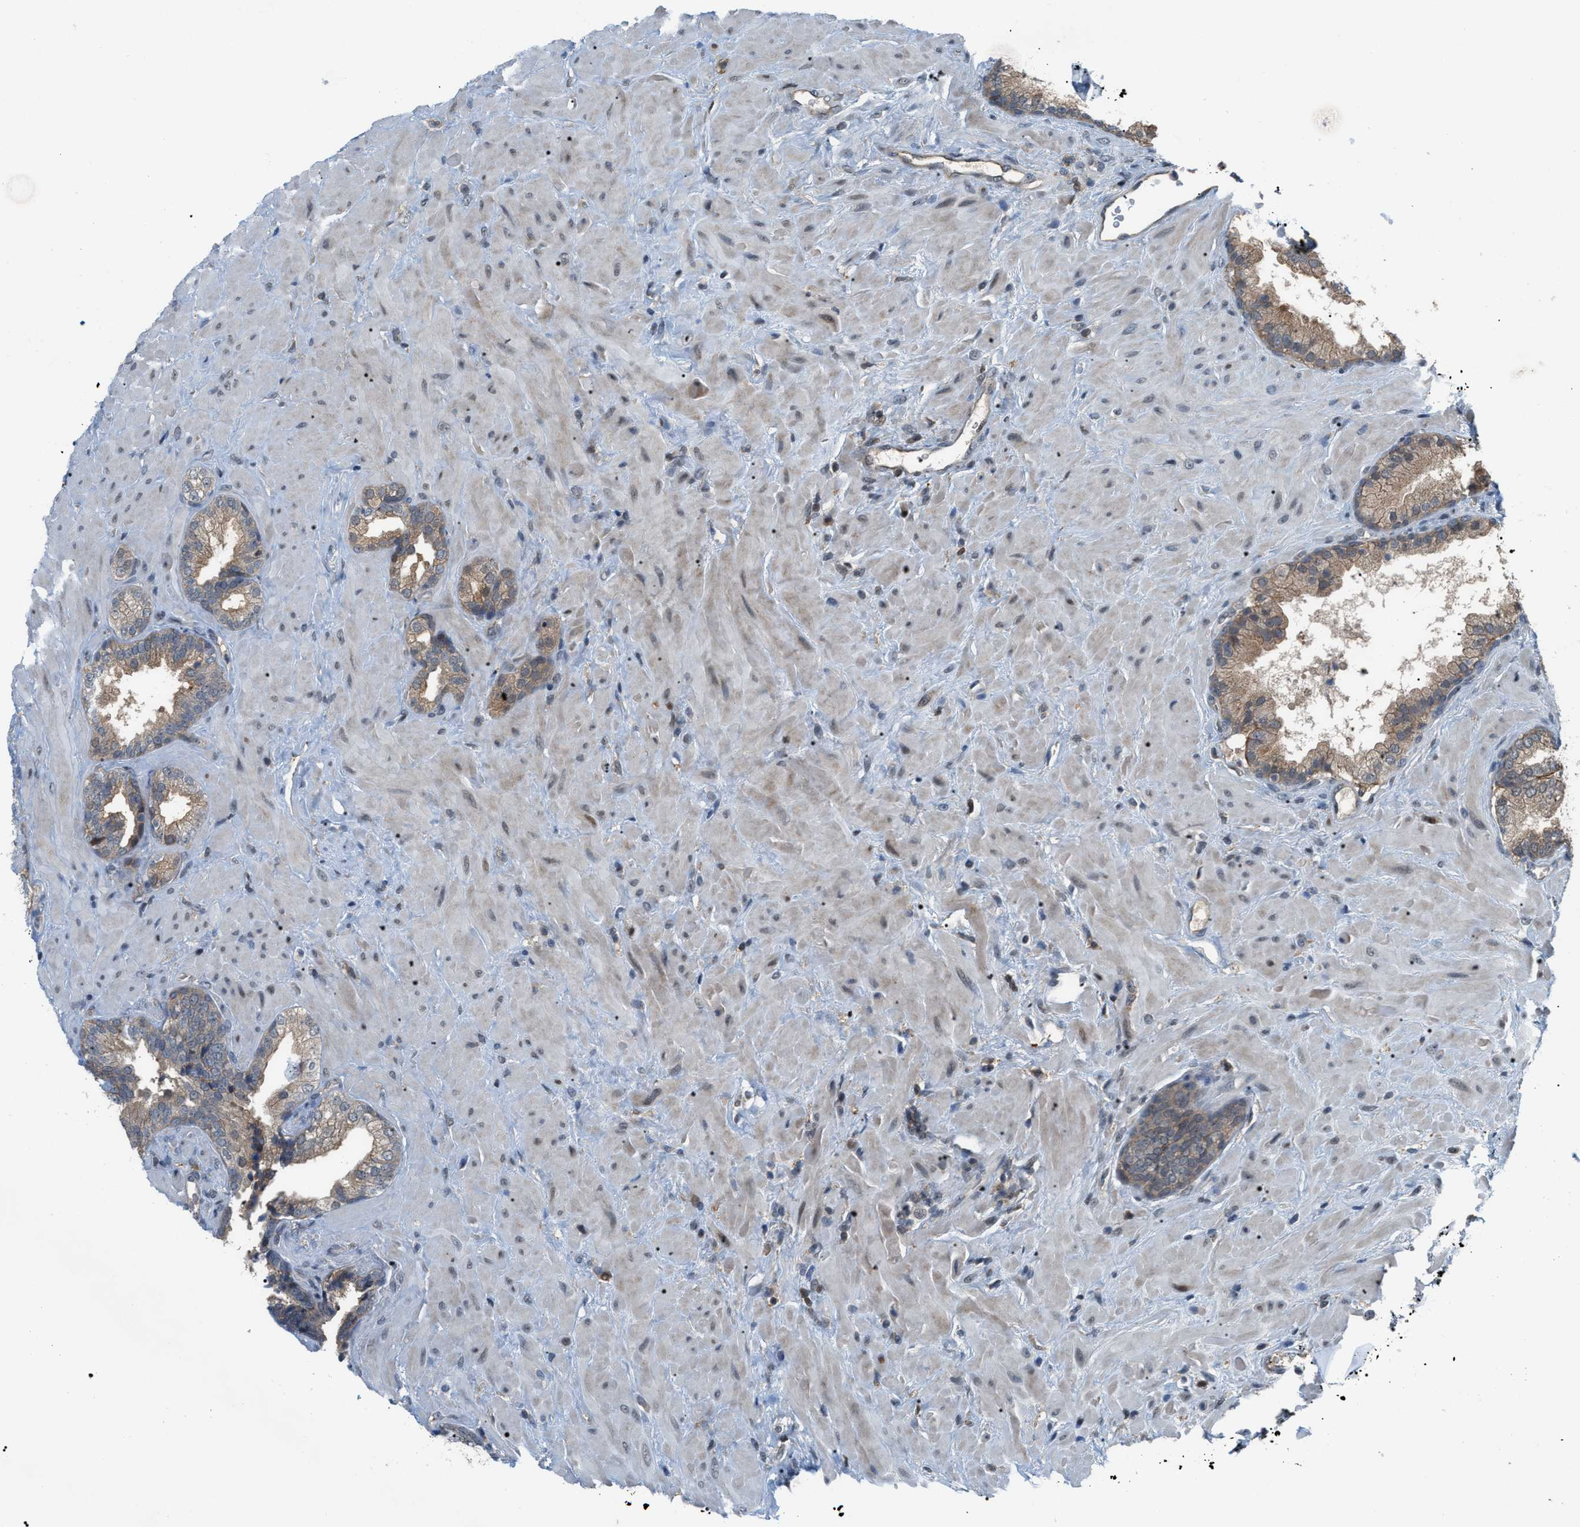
{"staining": {"intensity": "weak", "quantity": ">75%", "location": "cytoplasmic/membranous"}, "tissue": "prostate cancer", "cell_type": "Tumor cells", "image_type": "cancer", "snomed": [{"axis": "morphology", "description": "Adenocarcinoma, Low grade"}, {"axis": "topography", "description": "Prostate"}], "caption": "This histopathology image demonstrates prostate cancer (low-grade adenocarcinoma) stained with immunohistochemistry (IHC) to label a protein in brown. The cytoplasmic/membranous of tumor cells show weak positivity for the protein. Nuclei are counter-stained blue.", "gene": "RFFL", "patient": {"sex": "male", "age": 71}}